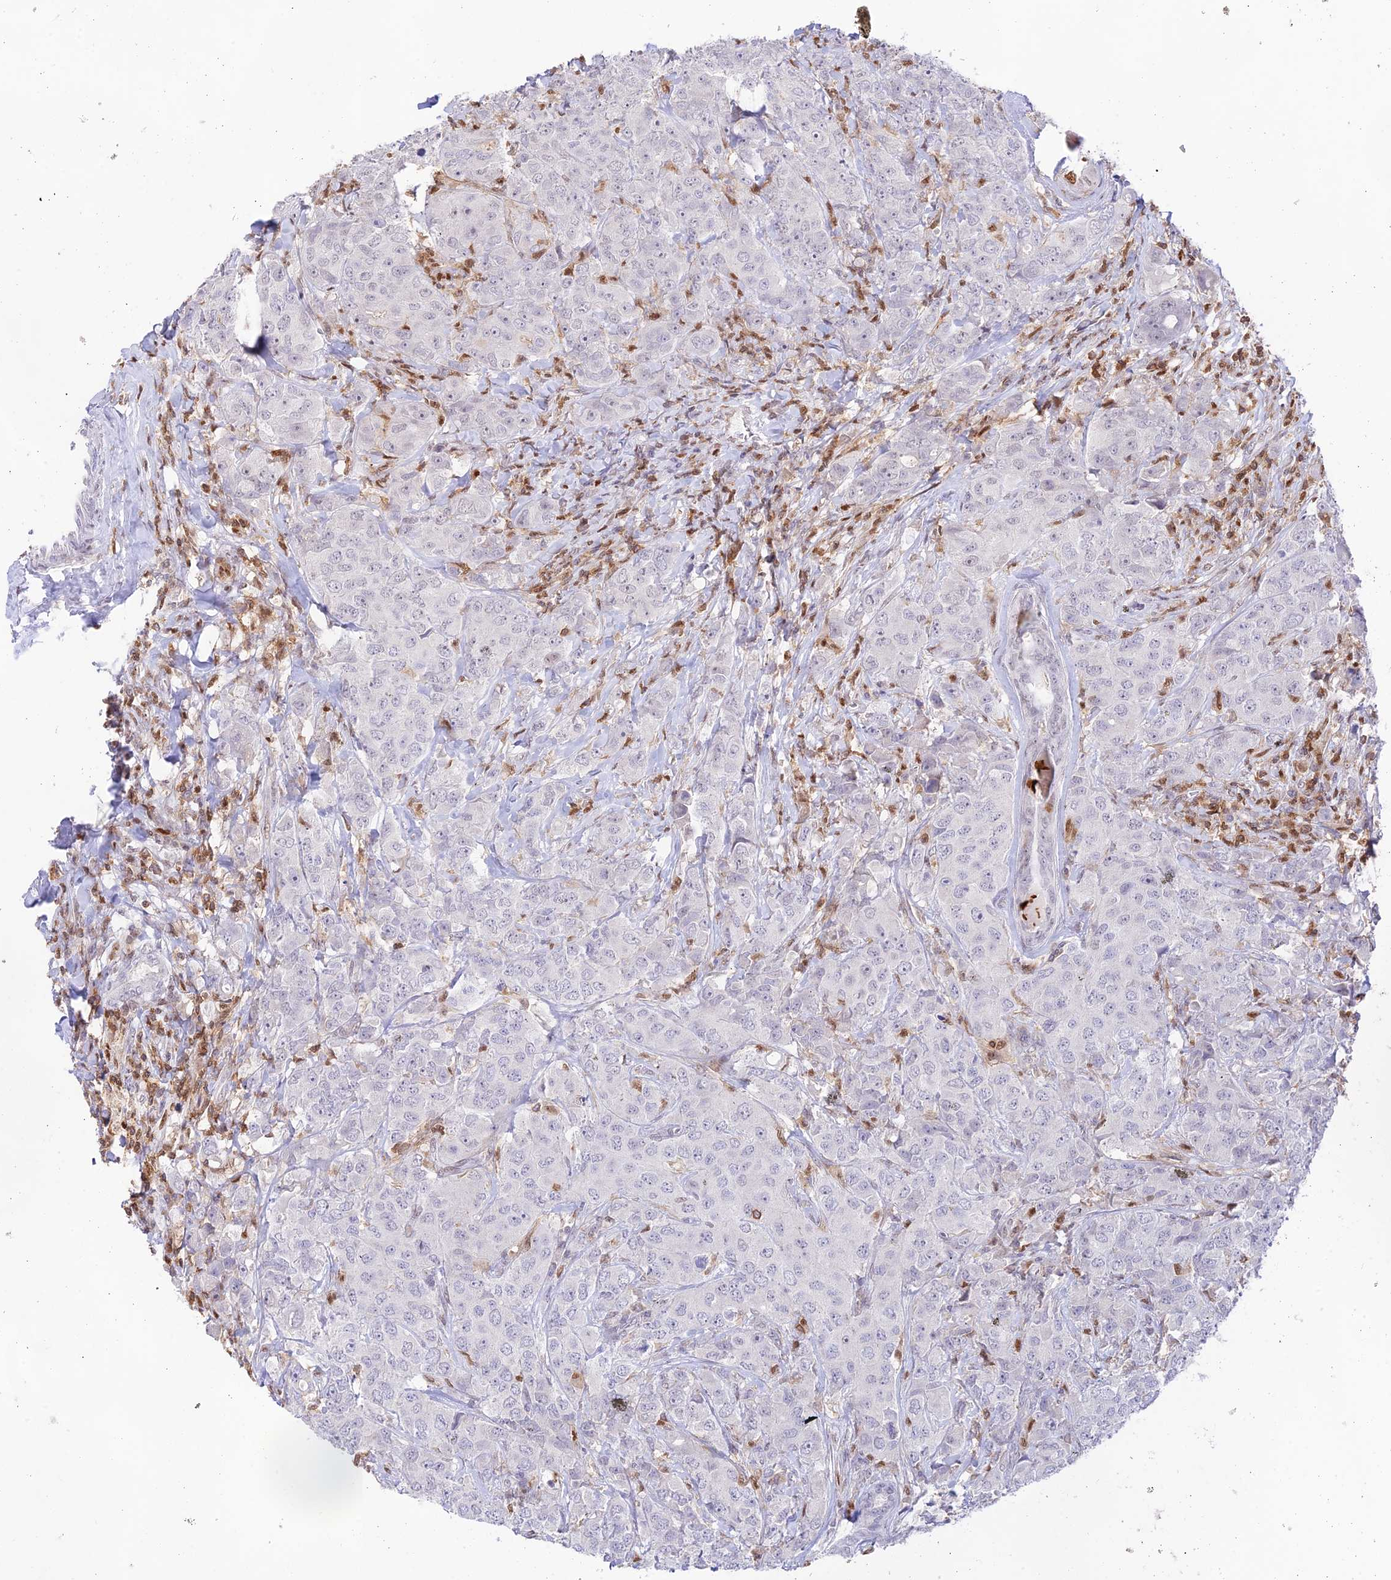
{"staining": {"intensity": "negative", "quantity": "none", "location": "none"}, "tissue": "breast cancer", "cell_type": "Tumor cells", "image_type": "cancer", "snomed": [{"axis": "morphology", "description": "Duct carcinoma"}, {"axis": "topography", "description": "Breast"}], "caption": "Image shows no protein staining in tumor cells of breast cancer tissue.", "gene": "DENND1C", "patient": {"sex": "female", "age": 43}}